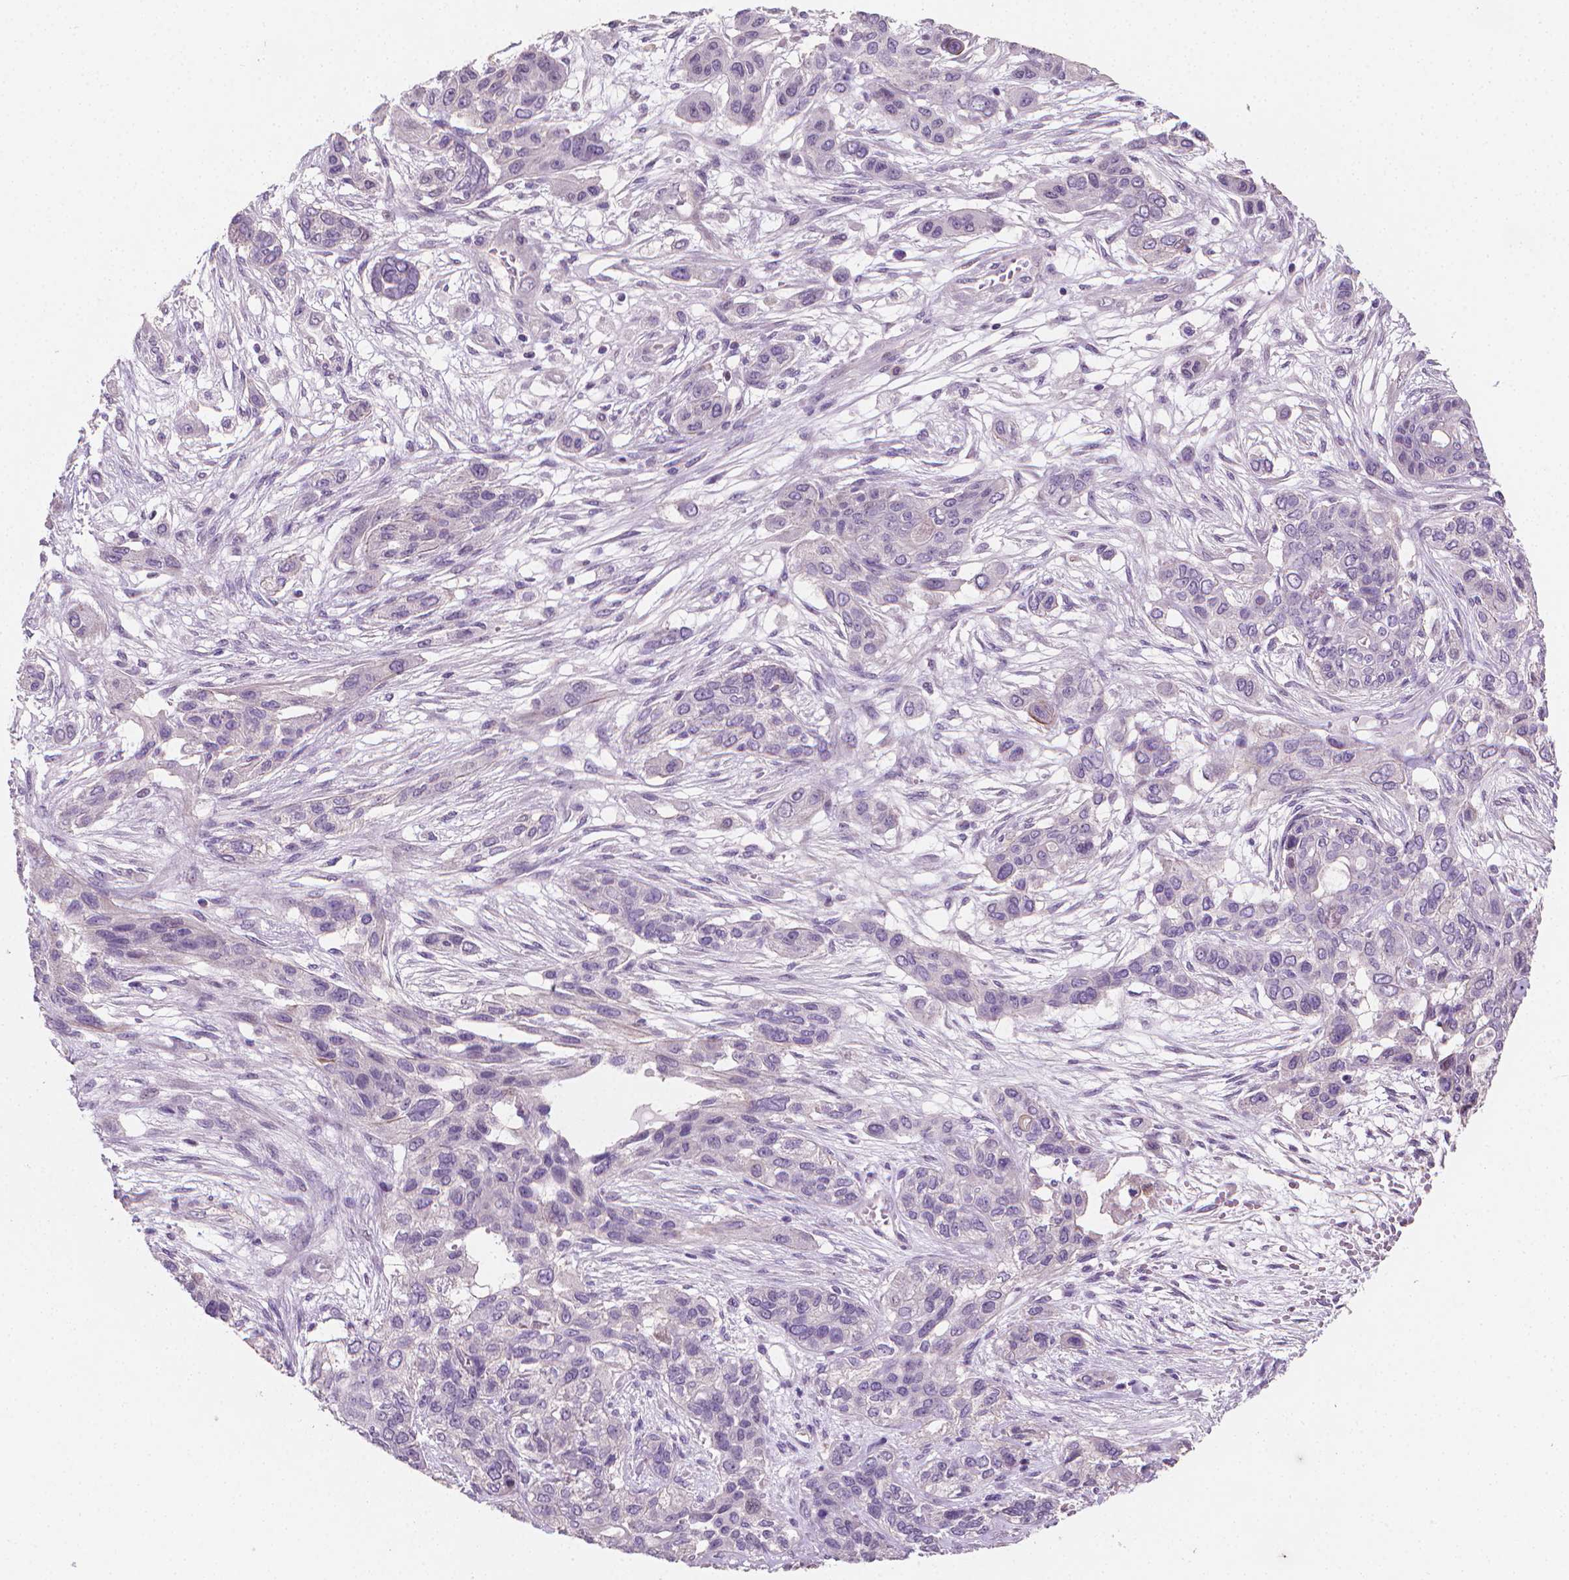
{"staining": {"intensity": "negative", "quantity": "none", "location": "none"}, "tissue": "lung cancer", "cell_type": "Tumor cells", "image_type": "cancer", "snomed": [{"axis": "morphology", "description": "Squamous cell carcinoma, NOS"}, {"axis": "topography", "description": "Lung"}], "caption": "IHC histopathology image of lung cancer (squamous cell carcinoma) stained for a protein (brown), which exhibits no expression in tumor cells.", "gene": "CLXN", "patient": {"sex": "female", "age": 70}}